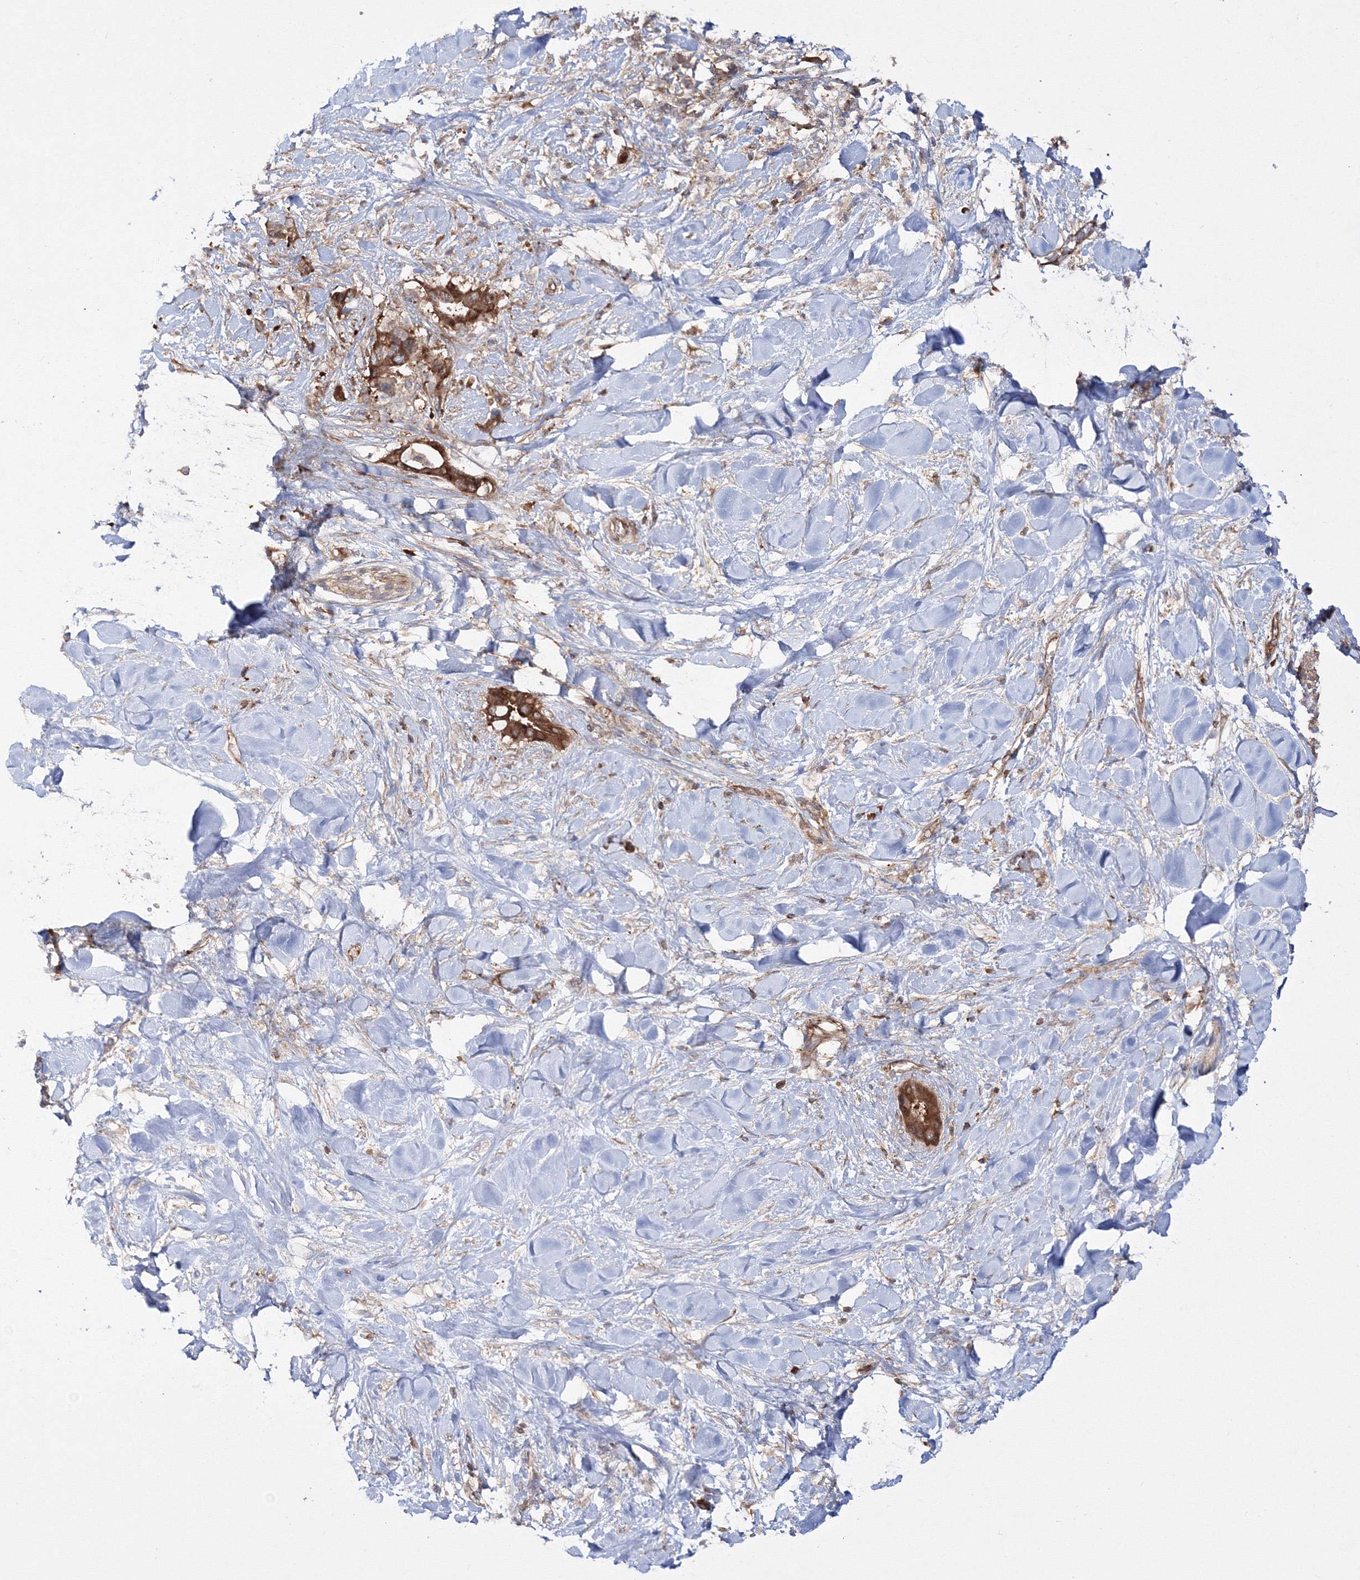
{"staining": {"intensity": "strong", "quantity": ">75%", "location": "cytoplasmic/membranous"}, "tissue": "liver cancer", "cell_type": "Tumor cells", "image_type": "cancer", "snomed": [{"axis": "morphology", "description": "Cholangiocarcinoma"}, {"axis": "topography", "description": "Liver"}], "caption": "This is a photomicrograph of IHC staining of cholangiocarcinoma (liver), which shows strong staining in the cytoplasmic/membranous of tumor cells.", "gene": "HARS1", "patient": {"sex": "female", "age": 54}}